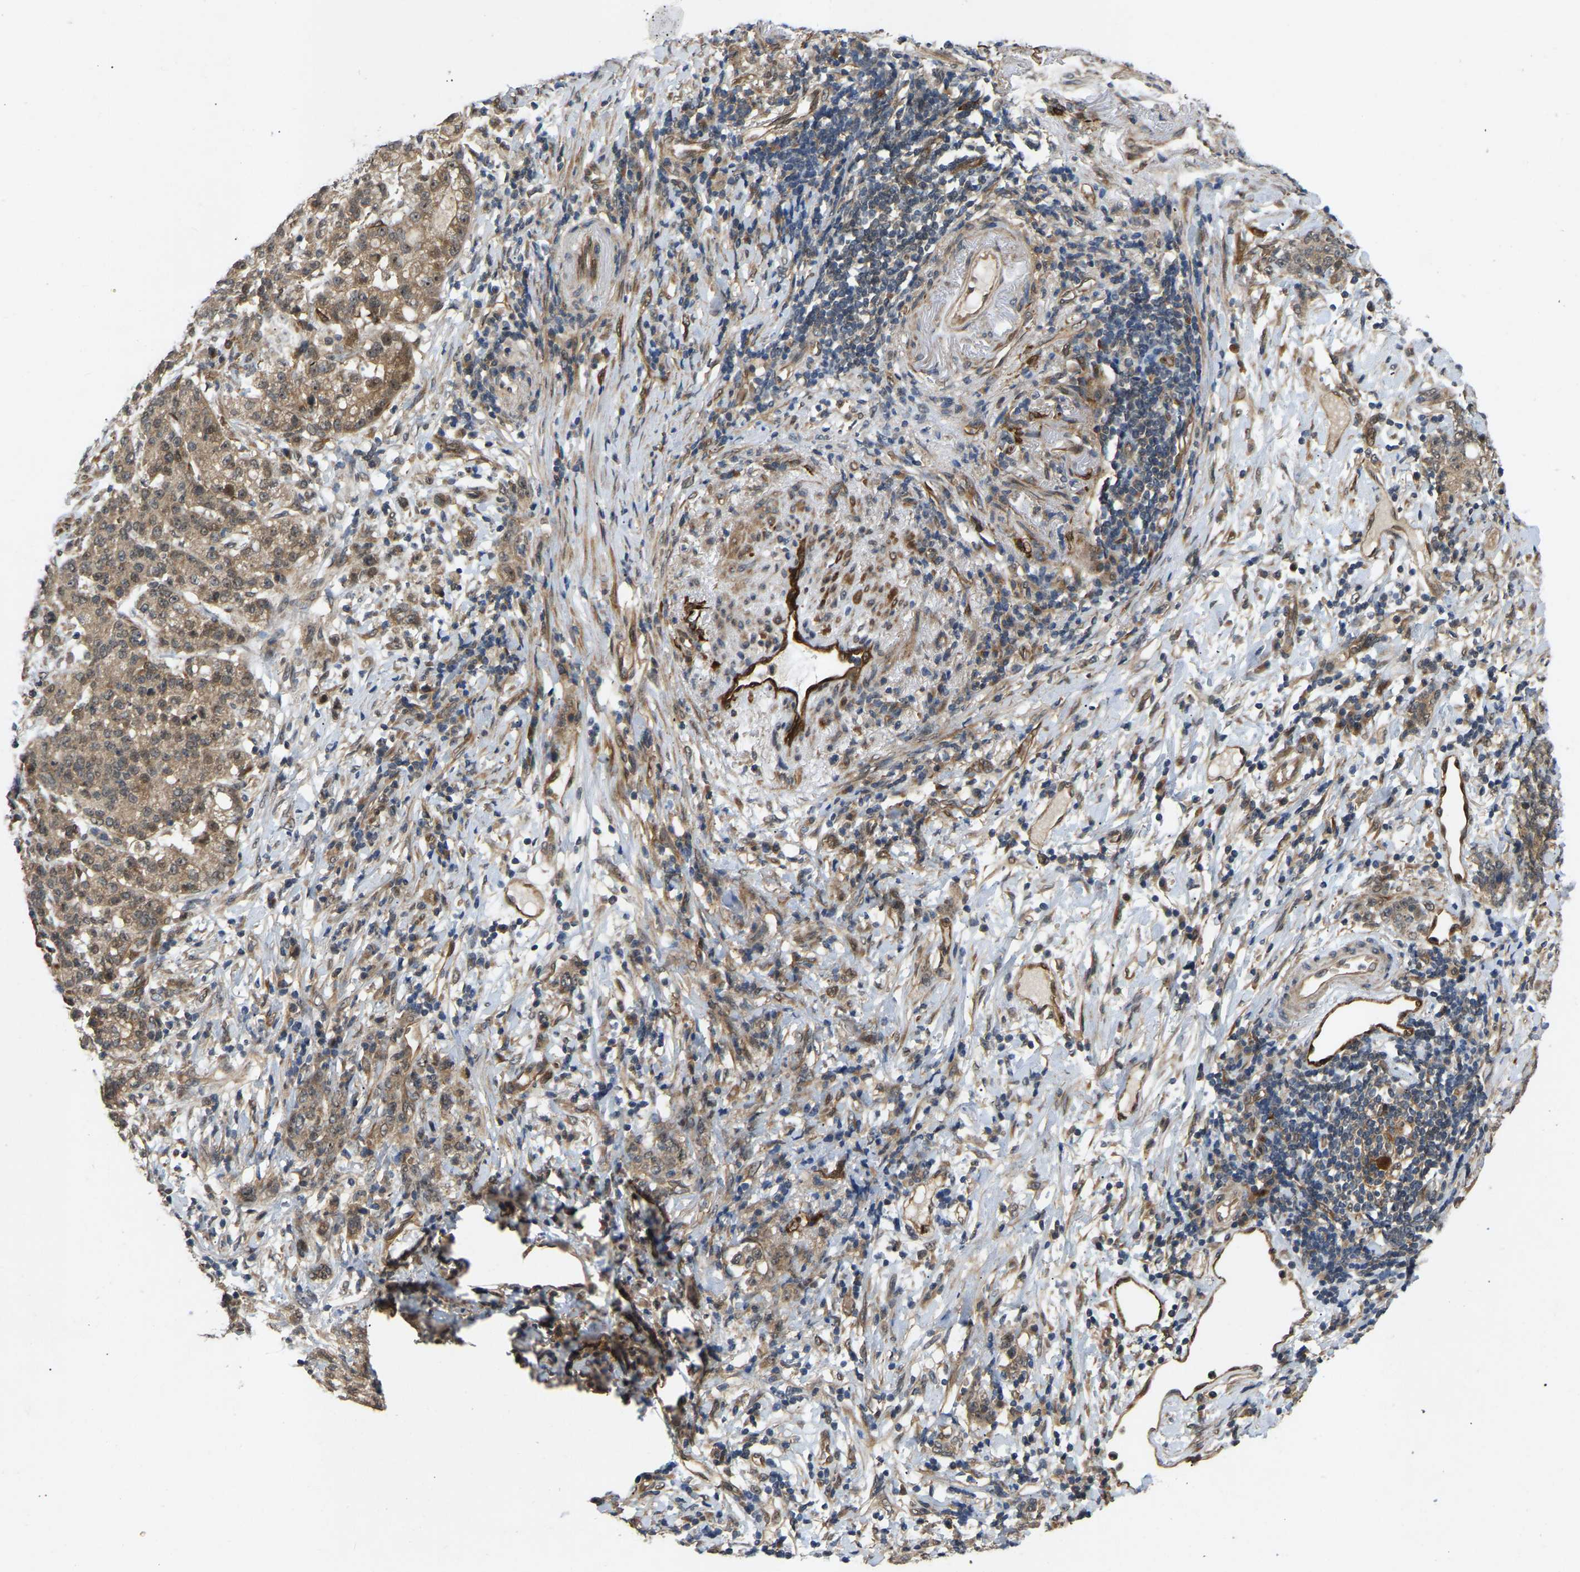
{"staining": {"intensity": "moderate", "quantity": ">75%", "location": "cytoplasmic/membranous,nuclear"}, "tissue": "stomach cancer", "cell_type": "Tumor cells", "image_type": "cancer", "snomed": [{"axis": "morphology", "description": "Adenocarcinoma, NOS"}, {"axis": "topography", "description": "Stomach, lower"}], "caption": "A photomicrograph of stomach adenocarcinoma stained for a protein demonstrates moderate cytoplasmic/membranous and nuclear brown staining in tumor cells.", "gene": "LIMK2", "patient": {"sex": "male", "age": 88}}